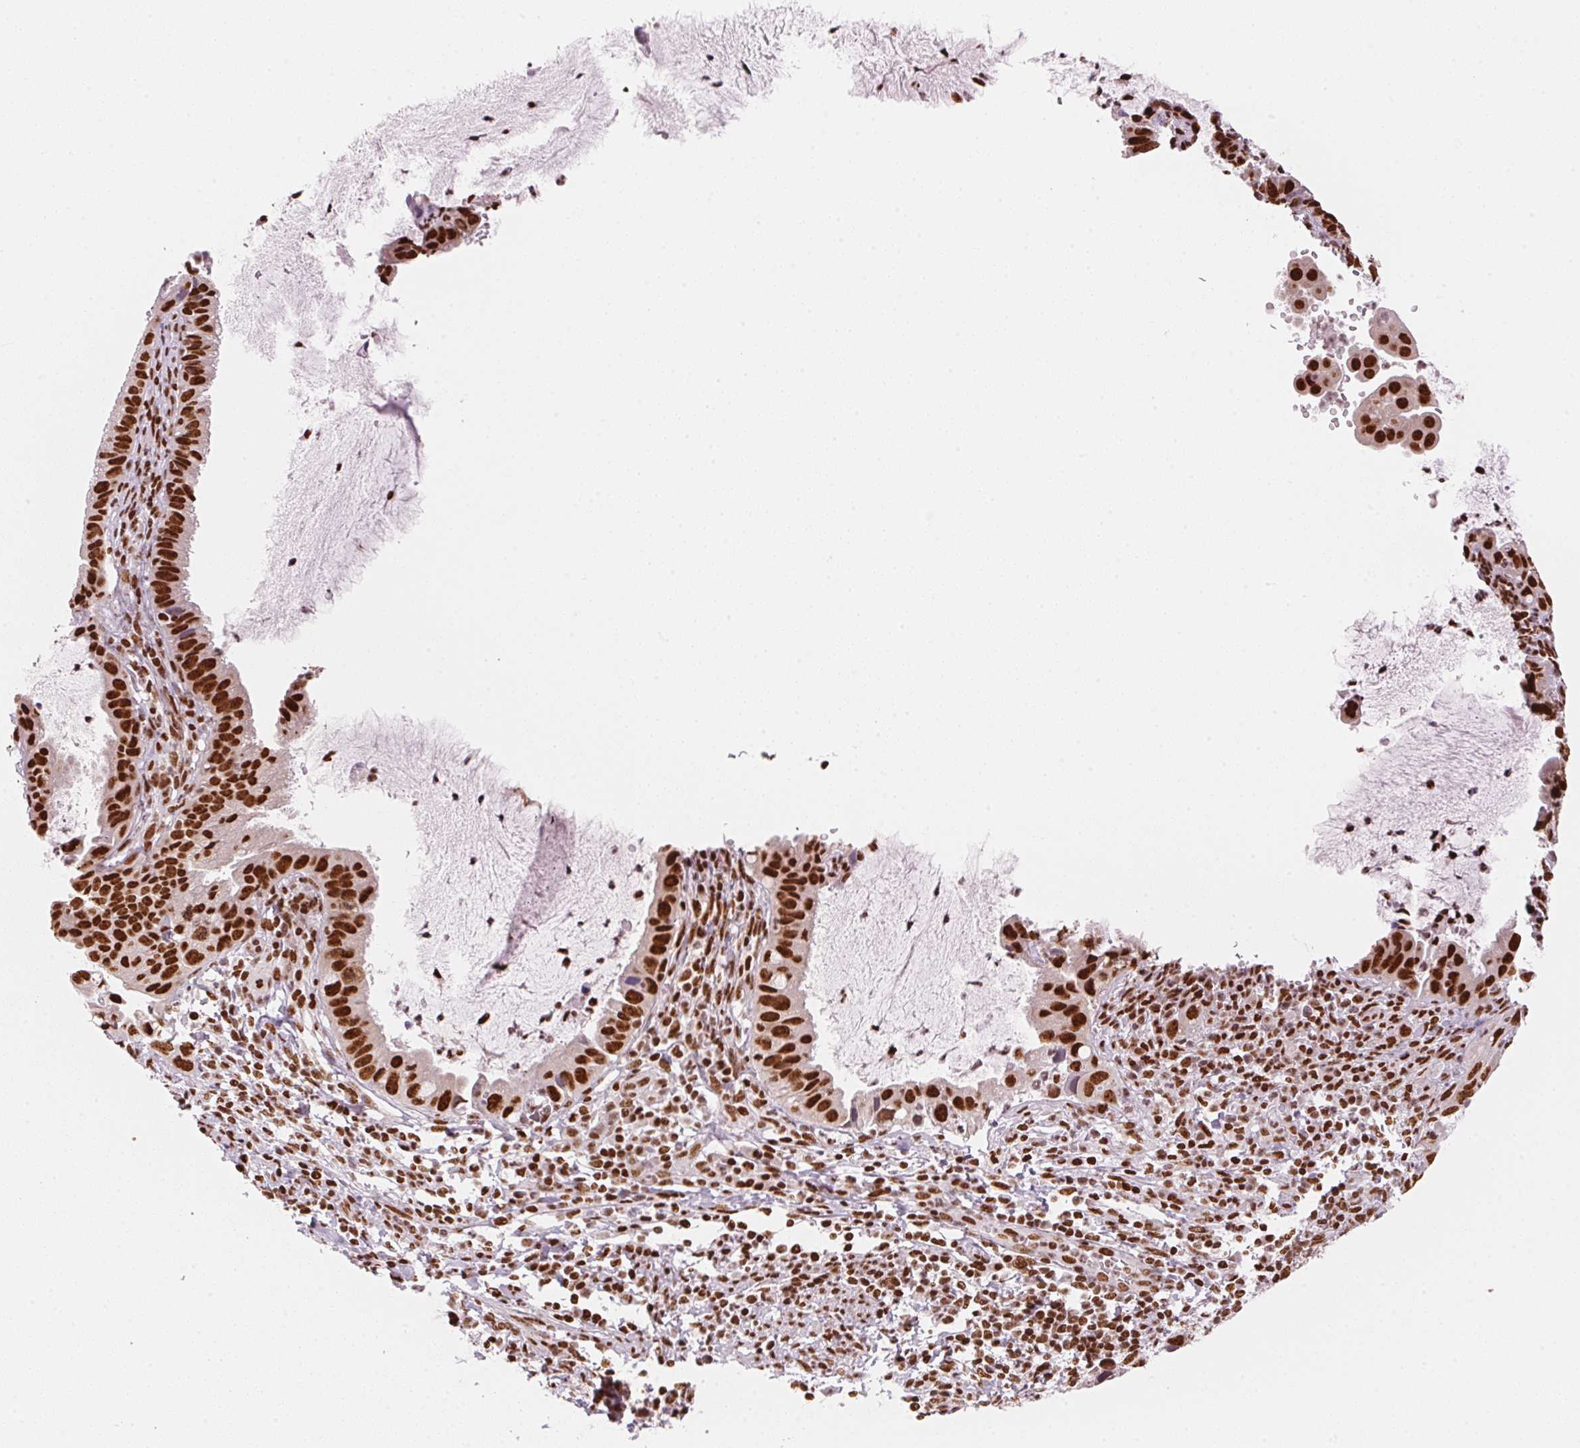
{"staining": {"intensity": "strong", "quantity": ">75%", "location": "nuclear"}, "tissue": "cervical cancer", "cell_type": "Tumor cells", "image_type": "cancer", "snomed": [{"axis": "morphology", "description": "Adenocarcinoma, NOS"}, {"axis": "topography", "description": "Cervix"}], "caption": "An immunohistochemistry micrograph of neoplastic tissue is shown. Protein staining in brown shows strong nuclear positivity in cervical cancer (adenocarcinoma) within tumor cells. The staining is performed using DAB (3,3'-diaminobenzidine) brown chromogen to label protein expression. The nuclei are counter-stained blue using hematoxylin.", "gene": "NXF1", "patient": {"sex": "female", "age": 34}}